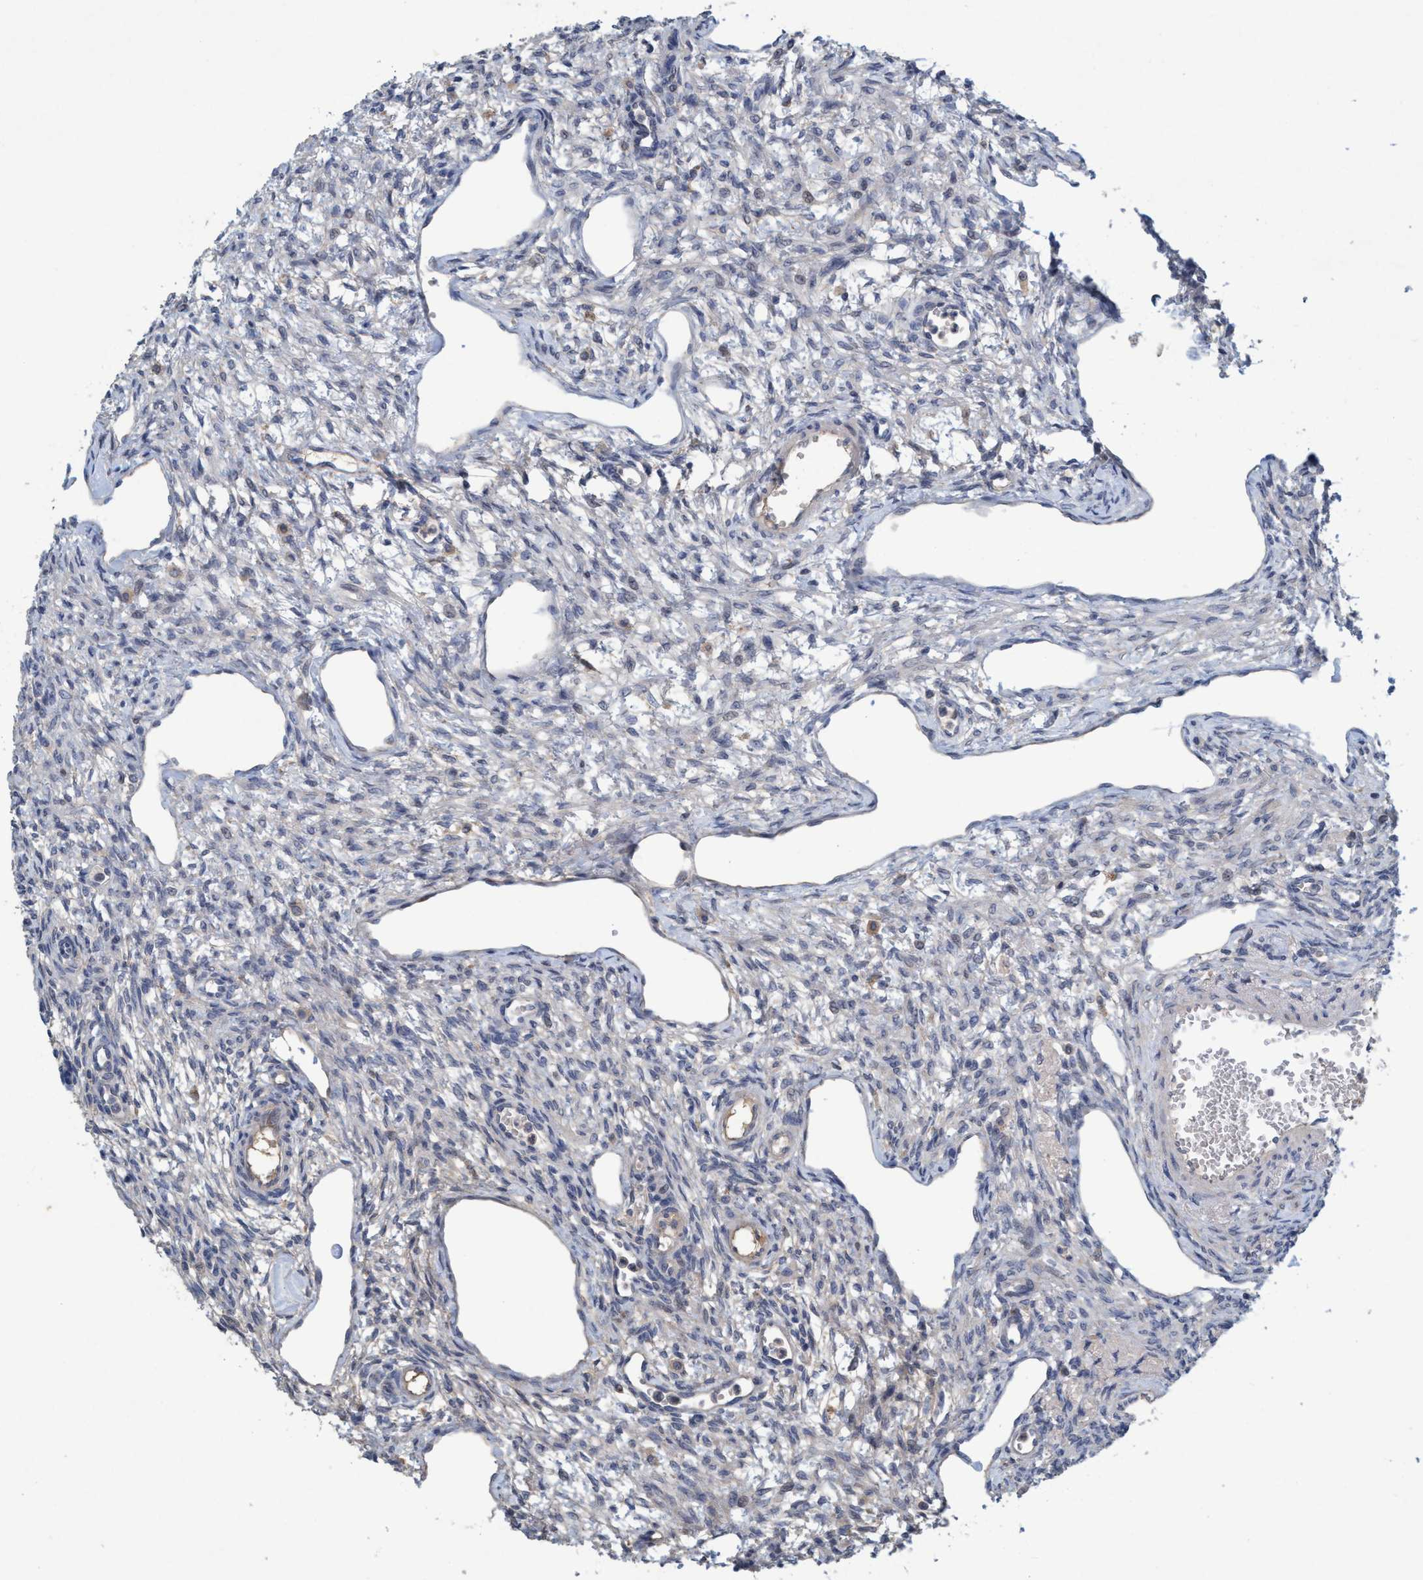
{"staining": {"intensity": "negative", "quantity": "none", "location": "none"}, "tissue": "ovary", "cell_type": "Follicle cells", "image_type": "normal", "snomed": [{"axis": "morphology", "description": "Normal tissue, NOS"}, {"axis": "topography", "description": "Ovary"}], "caption": "Follicle cells are negative for brown protein staining in unremarkable ovary. (Brightfield microscopy of DAB immunohistochemistry at high magnification).", "gene": "RNF208", "patient": {"sex": "female", "age": 33}}